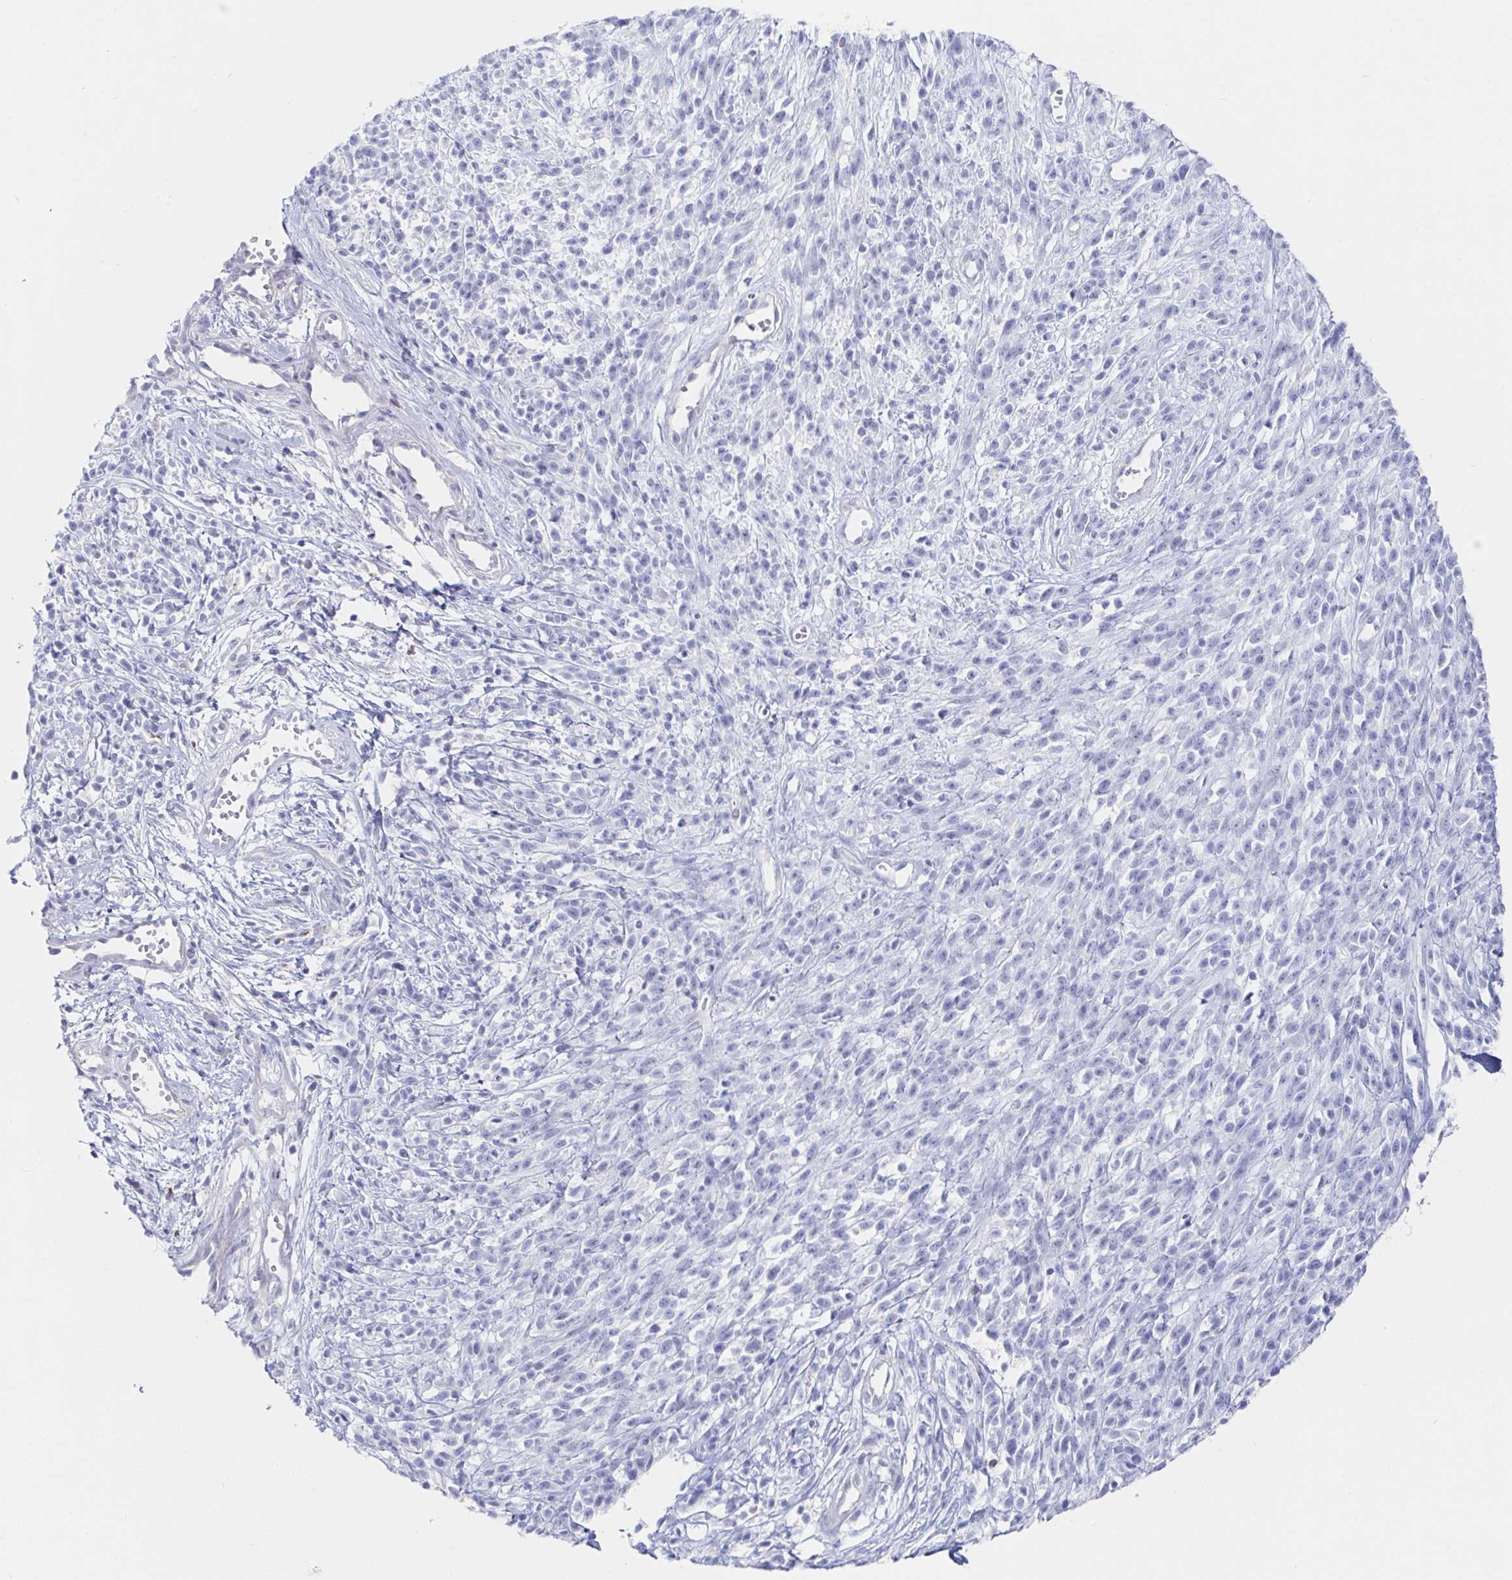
{"staining": {"intensity": "negative", "quantity": "none", "location": "none"}, "tissue": "melanoma", "cell_type": "Tumor cells", "image_type": "cancer", "snomed": [{"axis": "morphology", "description": "Malignant melanoma, NOS"}, {"axis": "topography", "description": "Skin"}, {"axis": "topography", "description": "Skin of trunk"}], "caption": "DAB immunohistochemical staining of human malignant melanoma demonstrates no significant expression in tumor cells. (DAB immunohistochemistry (IHC) with hematoxylin counter stain).", "gene": "PACSIN1", "patient": {"sex": "male", "age": 74}}